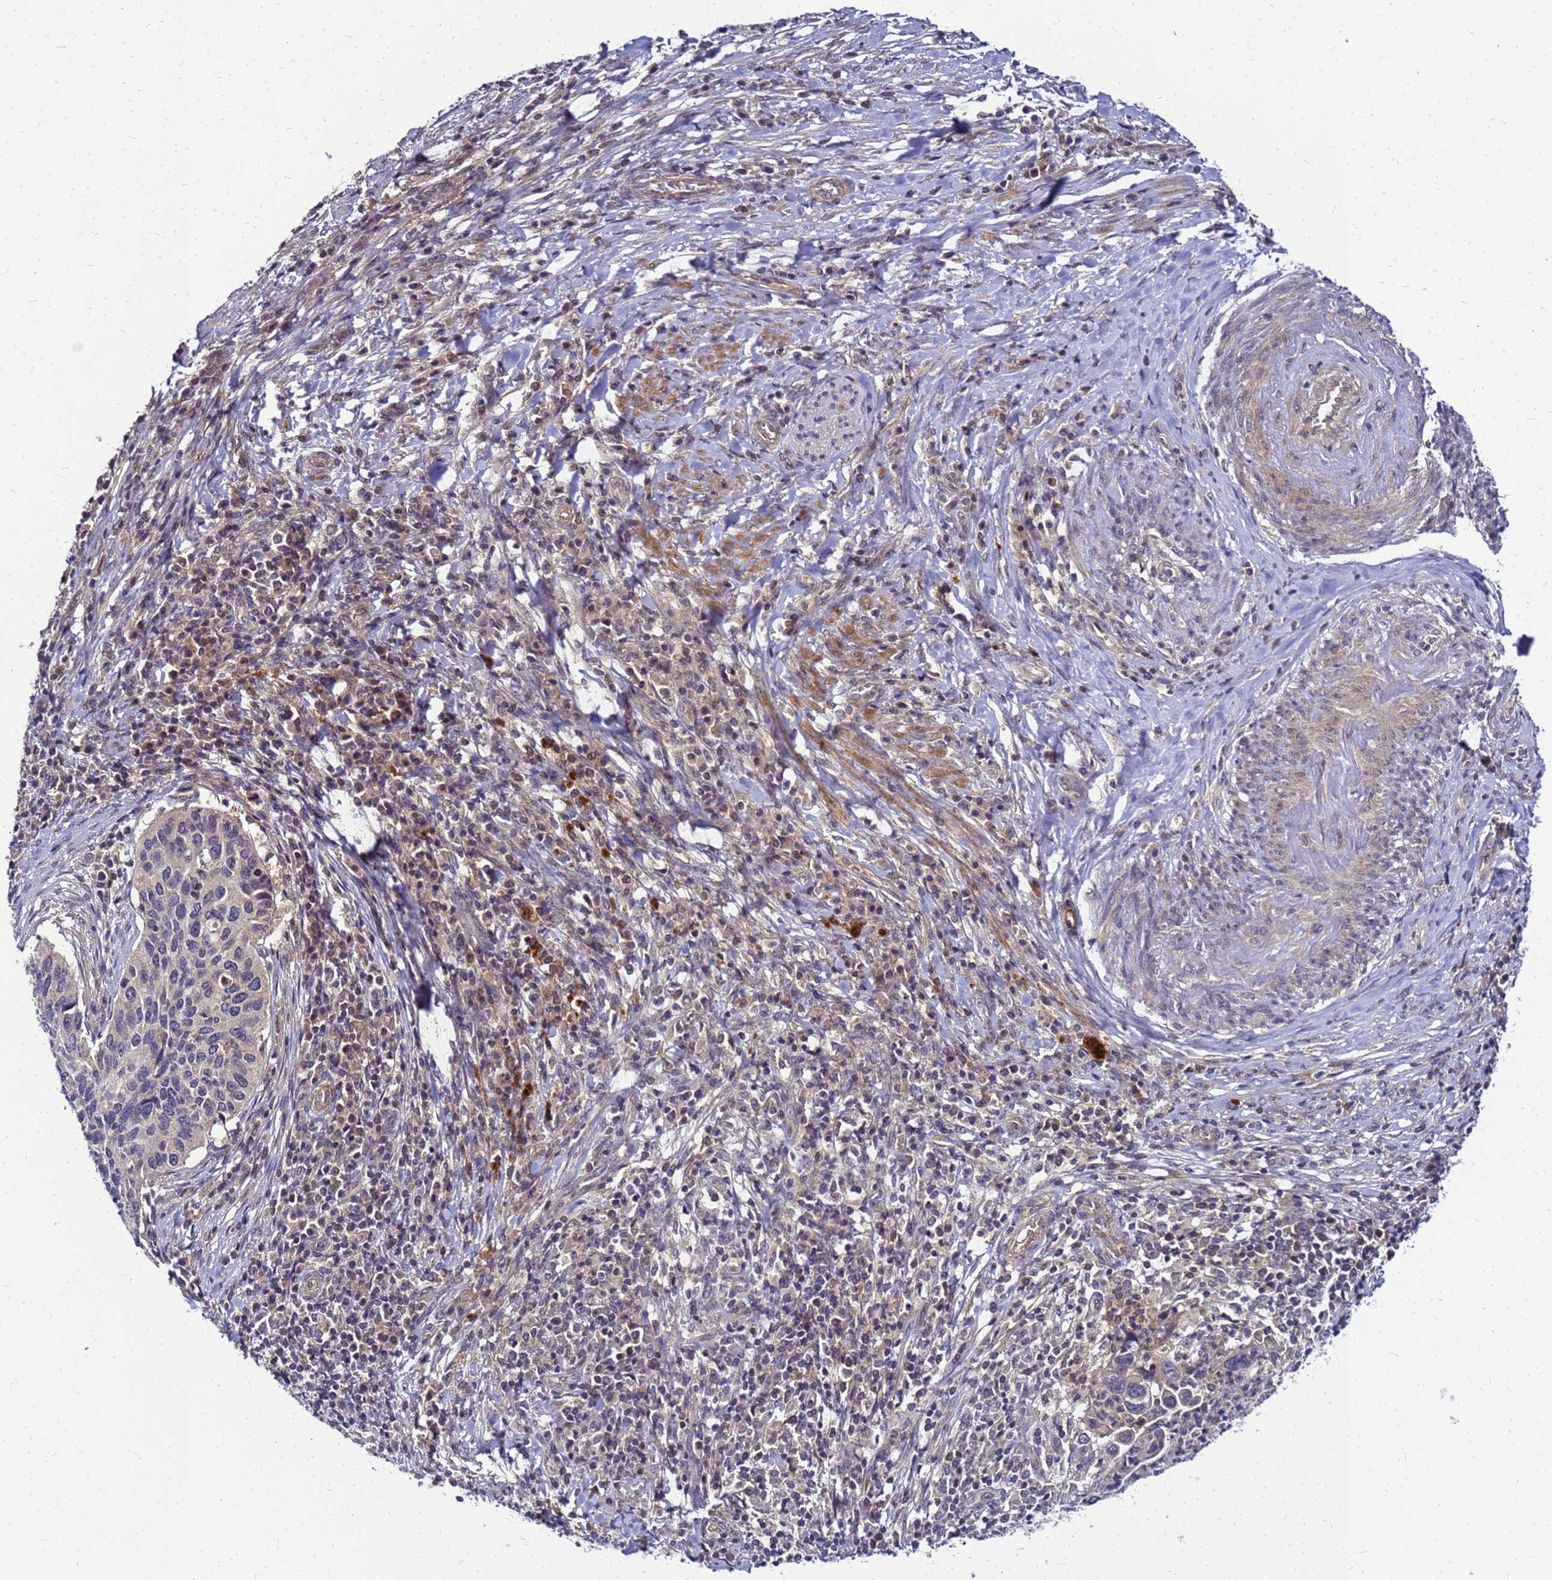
{"staining": {"intensity": "negative", "quantity": "none", "location": "none"}, "tissue": "cervical cancer", "cell_type": "Tumor cells", "image_type": "cancer", "snomed": [{"axis": "morphology", "description": "Squamous cell carcinoma, NOS"}, {"axis": "topography", "description": "Cervix"}], "caption": "Tumor cells are negative for protein expression in human cervical cancer.", "gene": "SAT1", "patient": {"sex": "female", "age": 38}}